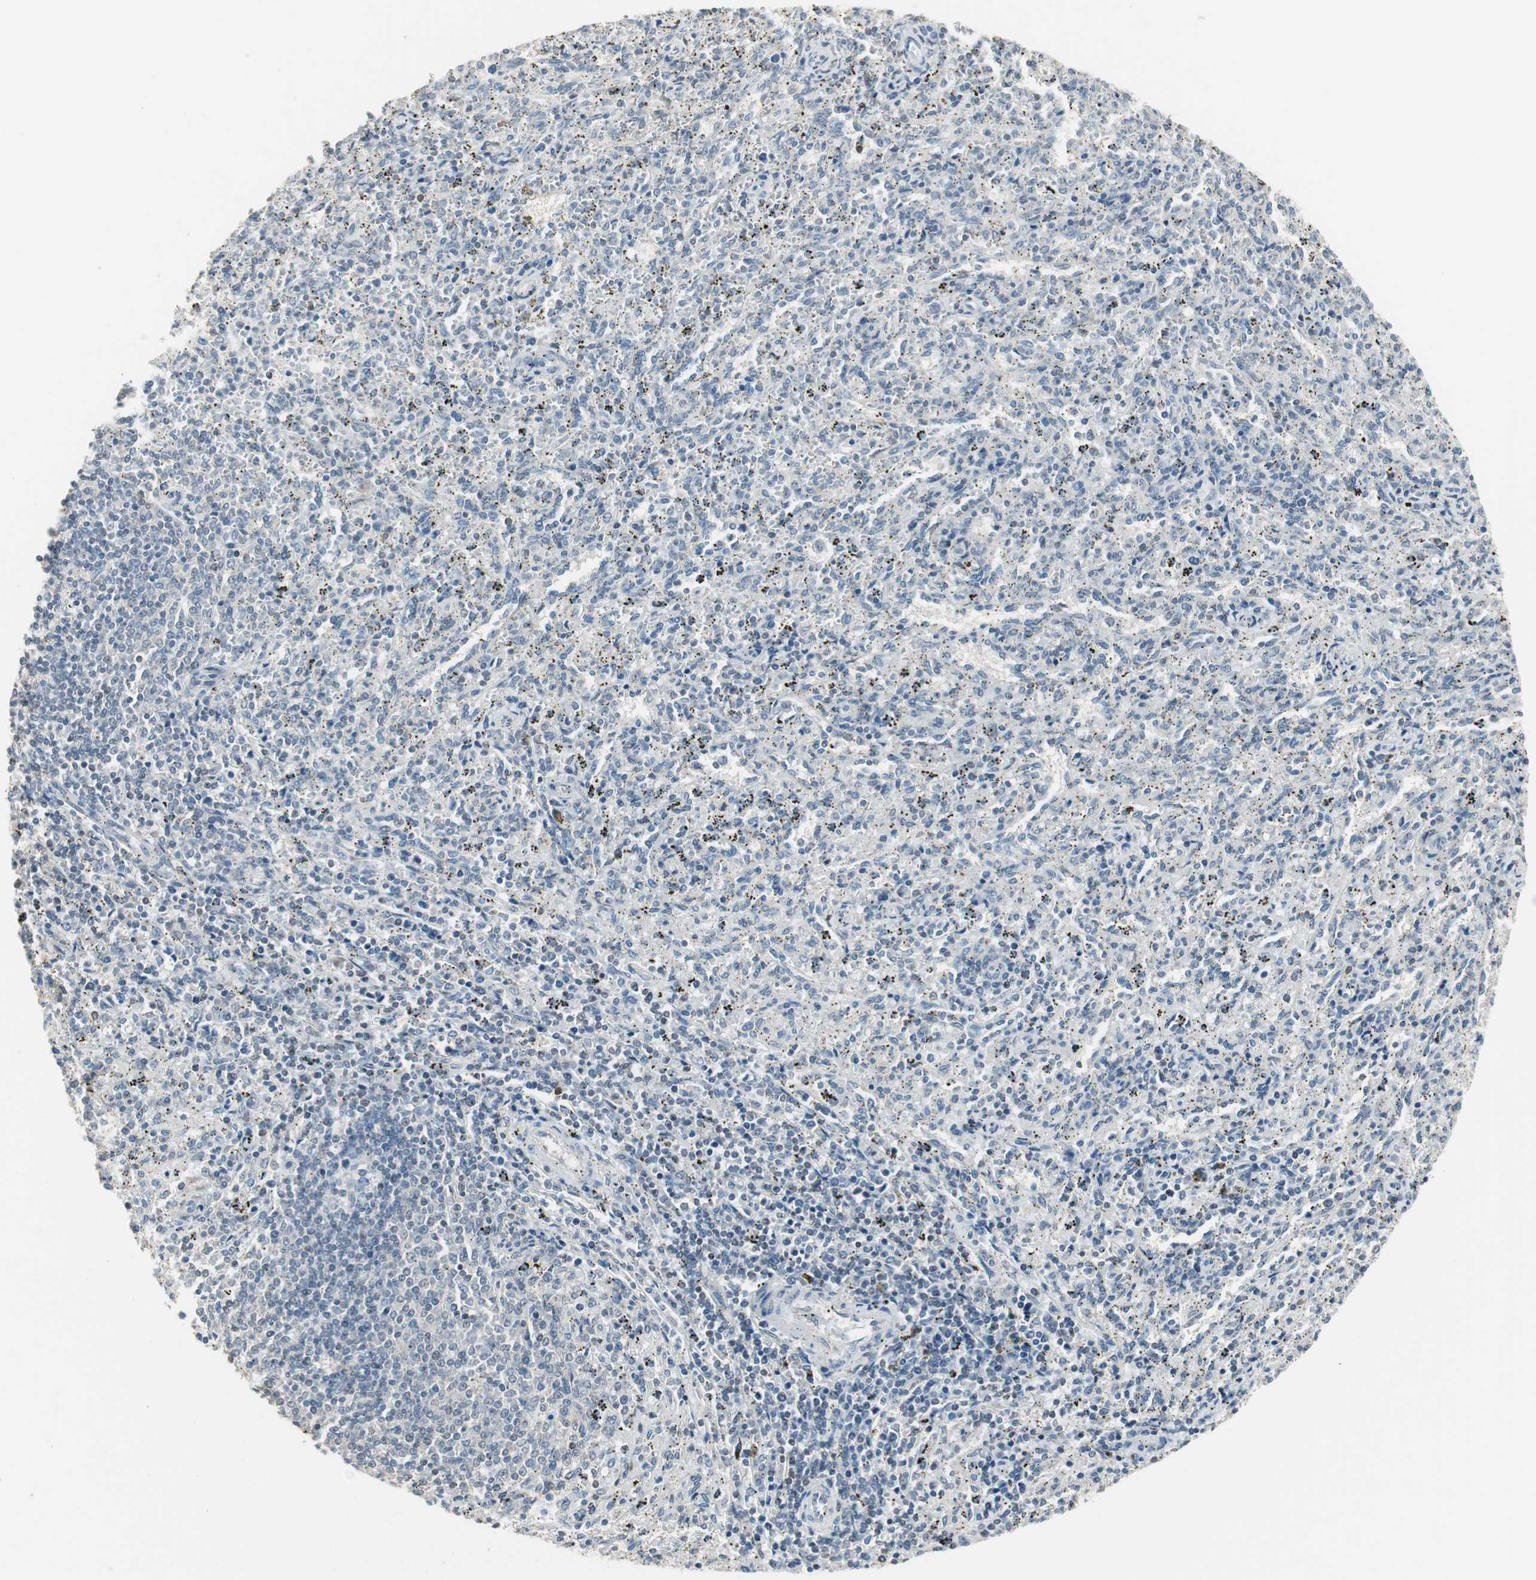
{"staining": {"intensity": "negative", "quantity": "none", "location": "none"}, "tissue": "spleen", "cell_type": "Cells in red pulp", "image_type": "normal", "snomed": [{"axis": "morphology", "description": "Normal tissue, NOS"}, {"axis": "topography", "description": "Spleen"}], "caption": "A high-resolution photomicrograph shows immunohistochemistry staining of unremarkable spleen, which reveals no significant expression in cells in red pulp.", "gene": "PDZK1", "patient": {"sex": "female", "age": 10}}